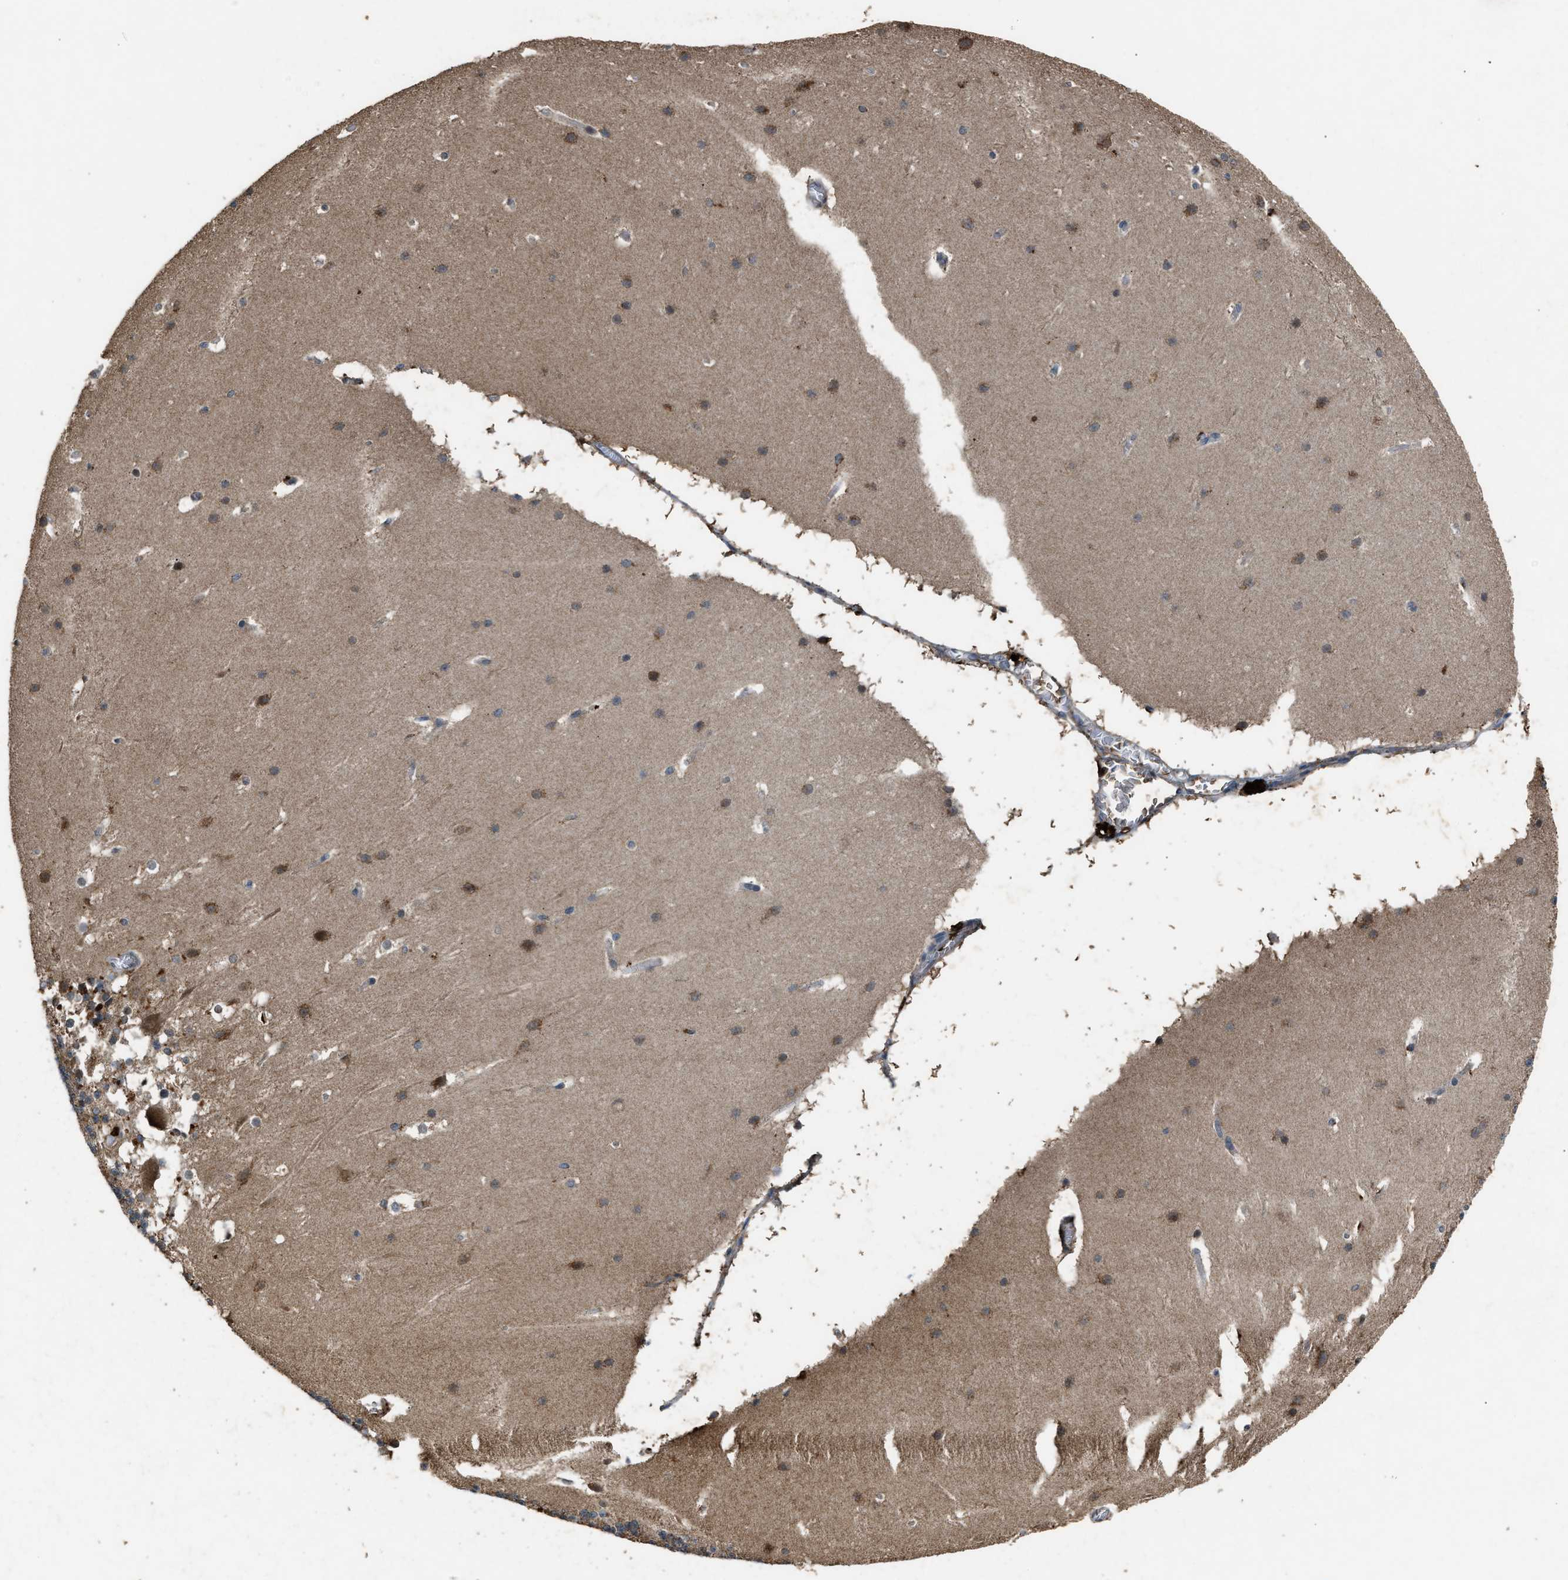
{"staining": {"intensity": "moderate", "quantity": ">75%", "location": "cytoplasmic/membranous"}, "tissue": "cerebellum", "cell_type": "Cells in granular layer", "image_type": "normal", "snomed": [{"axis": "morphology", "description": "Normal tissue, NOS"}, {"axis": "topography", "description": "Cerebellum"}], "caption": "Immunohistochemical staining of benign cerebellum displays medium levels of moderate cytoplasmic/membranous expression in approximately >75% of cells in granular layer.", "gene": "PSMD1", "patient": {"sex": "female", "age": 19}}